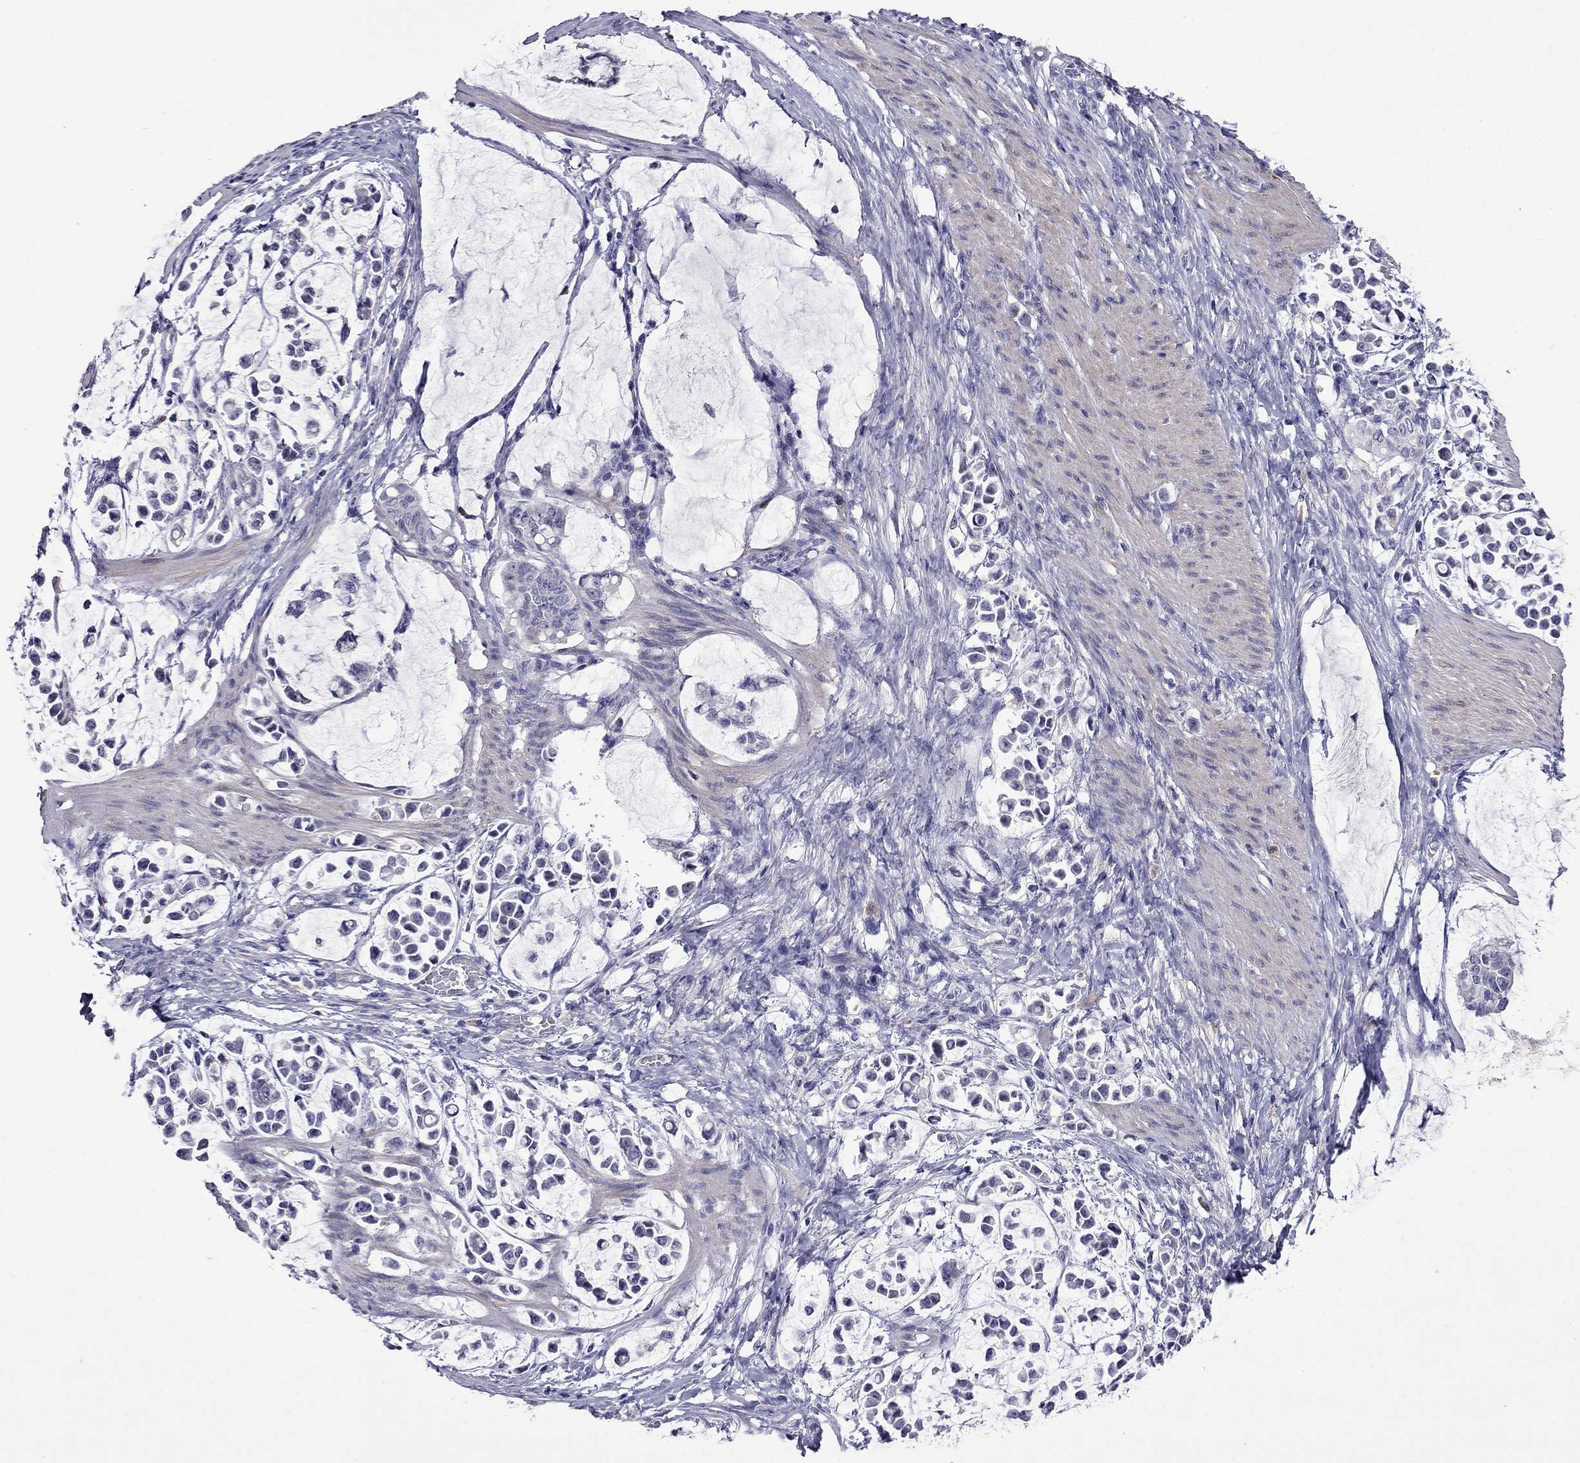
{"staining": {"intensity": "negative", "quantity": "none", "location": "none"}, "tissue": "stomach cancer", "cell_type": "Tumor cells", "image_type": "cancer", "snomed": [{"axis": "morphology", "description": "Adenocarcinoma, NOS"}, {"axis": "topography", "description": "Stomach"}], "caption": "Human stomach cancer stained for a protein using IHC shows no positivity in tumor cells.", "gene": "STAR", "patient": {"sex": "male", "age": 82}}